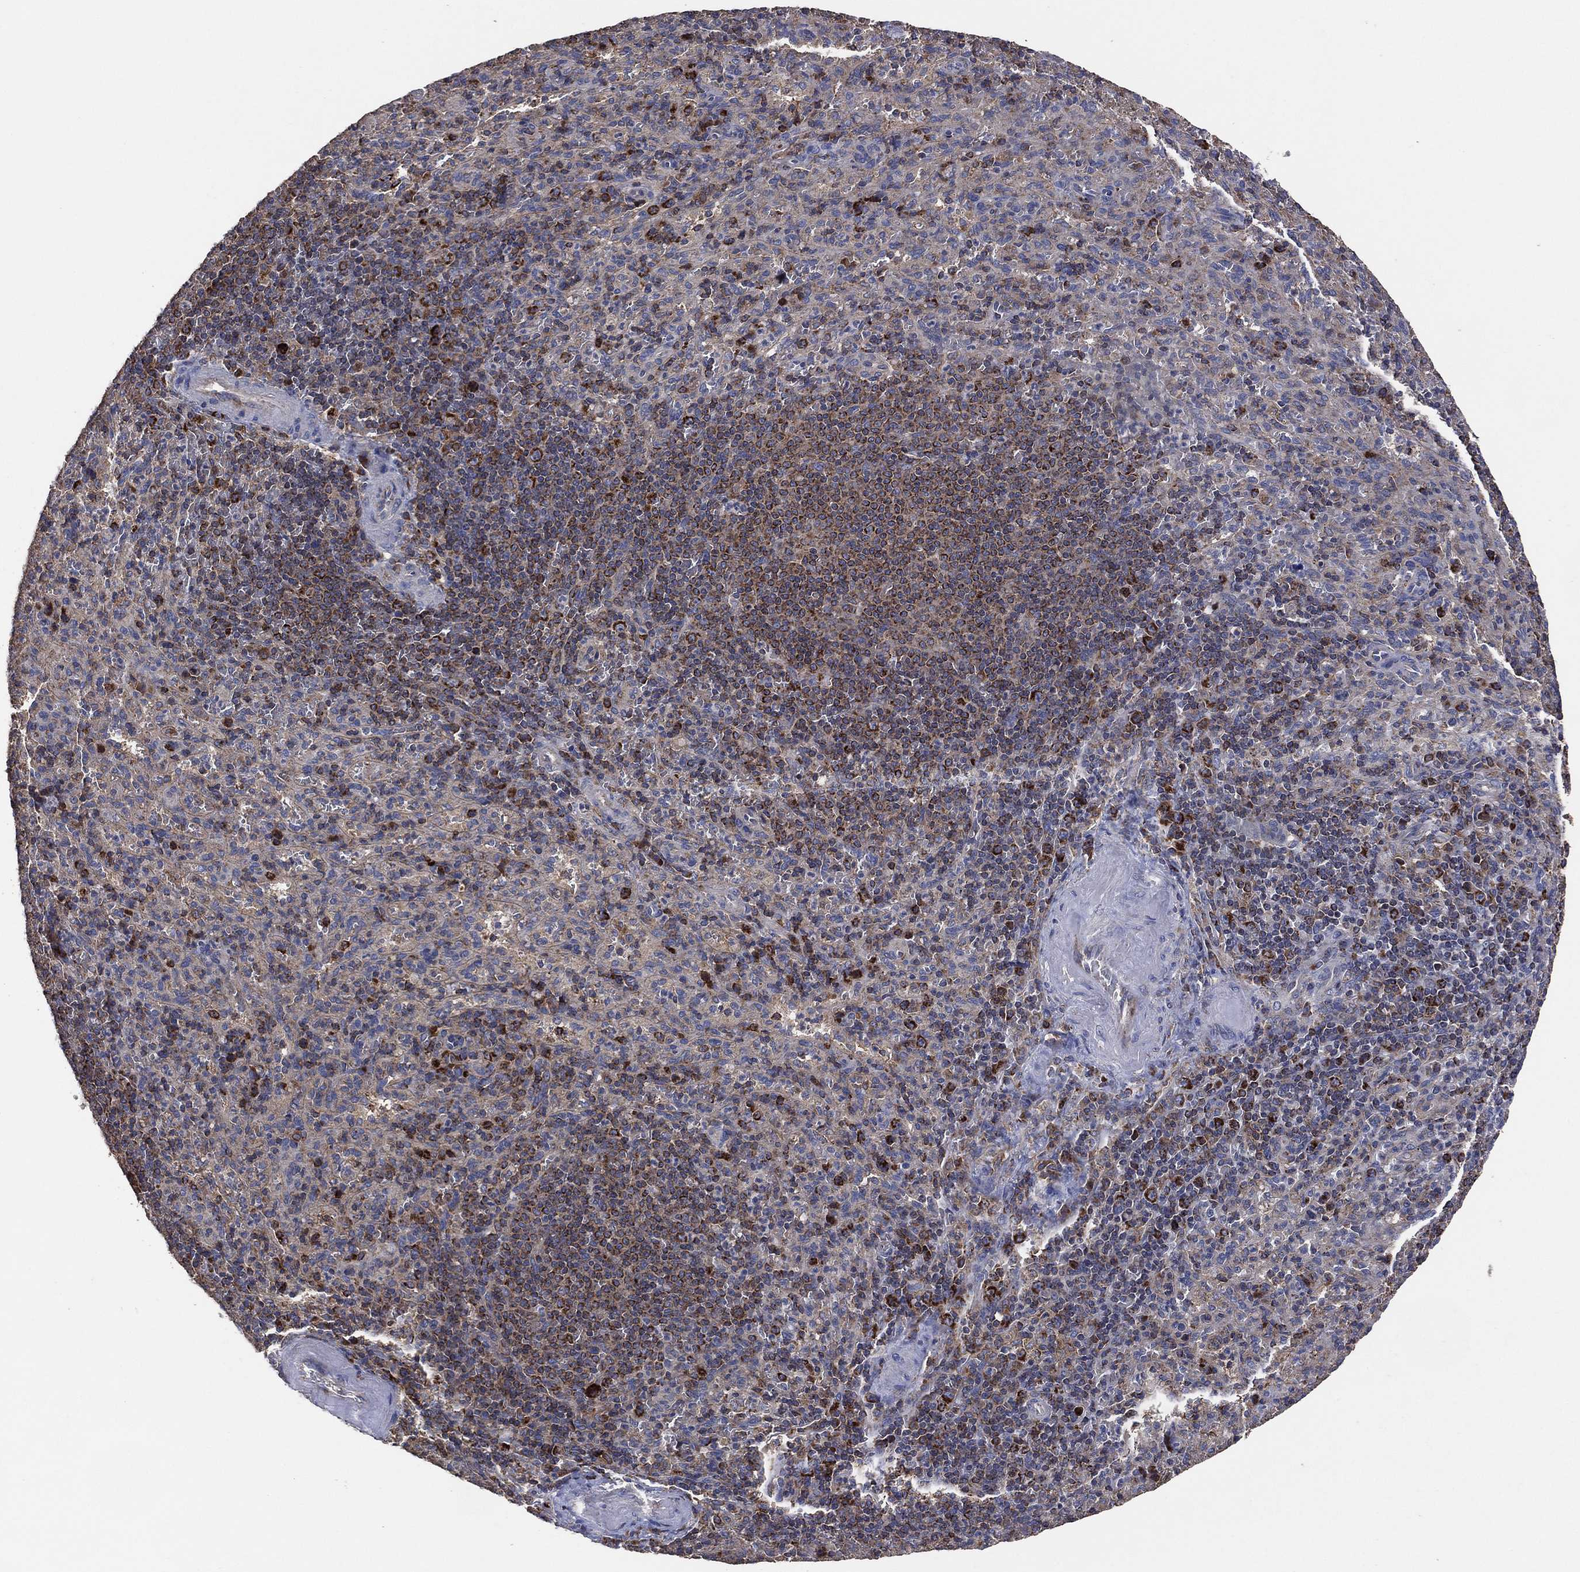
{"staining": {"intensity": "strong", "quantity": "<25%", "location": "cytoplasmic/membranous"}, "tissue": "spleen", "cell_type": "Cells in red pulp", "image_type": "normal", "snomed": [{"axis": "morphology", "description": "Normal tissue, NOS"}, {"axis": "topography", "description": "Spleen"}], "caption": "Immunohistochemical staining of benign human spleen demonstrates strong cytoplasmic/membranous protein staining in approximately <25% of cells in red pulp.", "gene": "LIMD1", "patient": {"sex": "male", "age": 57}}